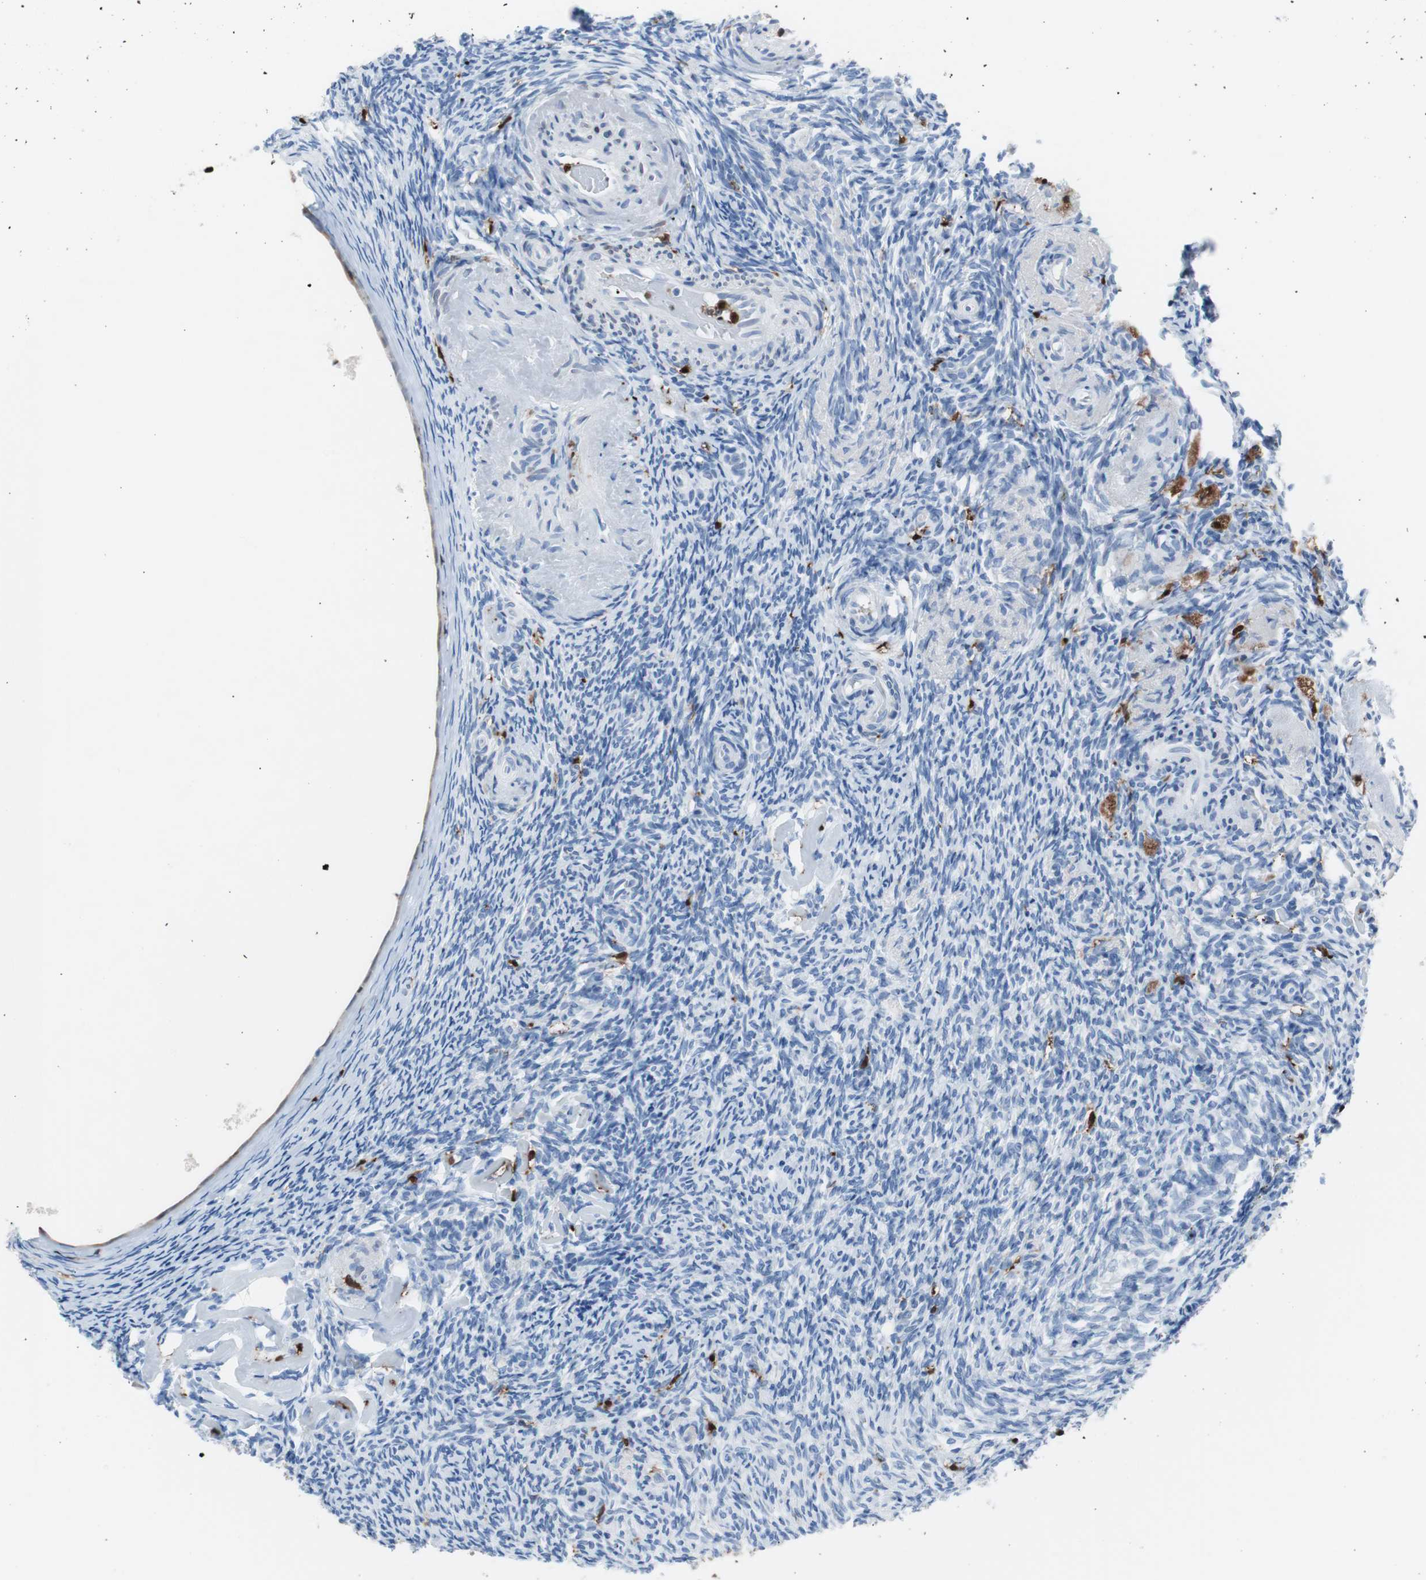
{"staining": {"intensity": "negative", "quantity": "none", "location": "none"}, "tissue": "ovary", "cell_type": "Follicle cells", "image_type": "normal", "snomed": [{"axis": "morphology", "description": "Normal tissue, NOS"}, {"axis": "topography", "description": "Ovary"}], "caption": "Protein analysis of normal ovary shows no significant staining in follicle cells.", "gene": "SYK", "patient": {"sex": "female", "age": 60}}